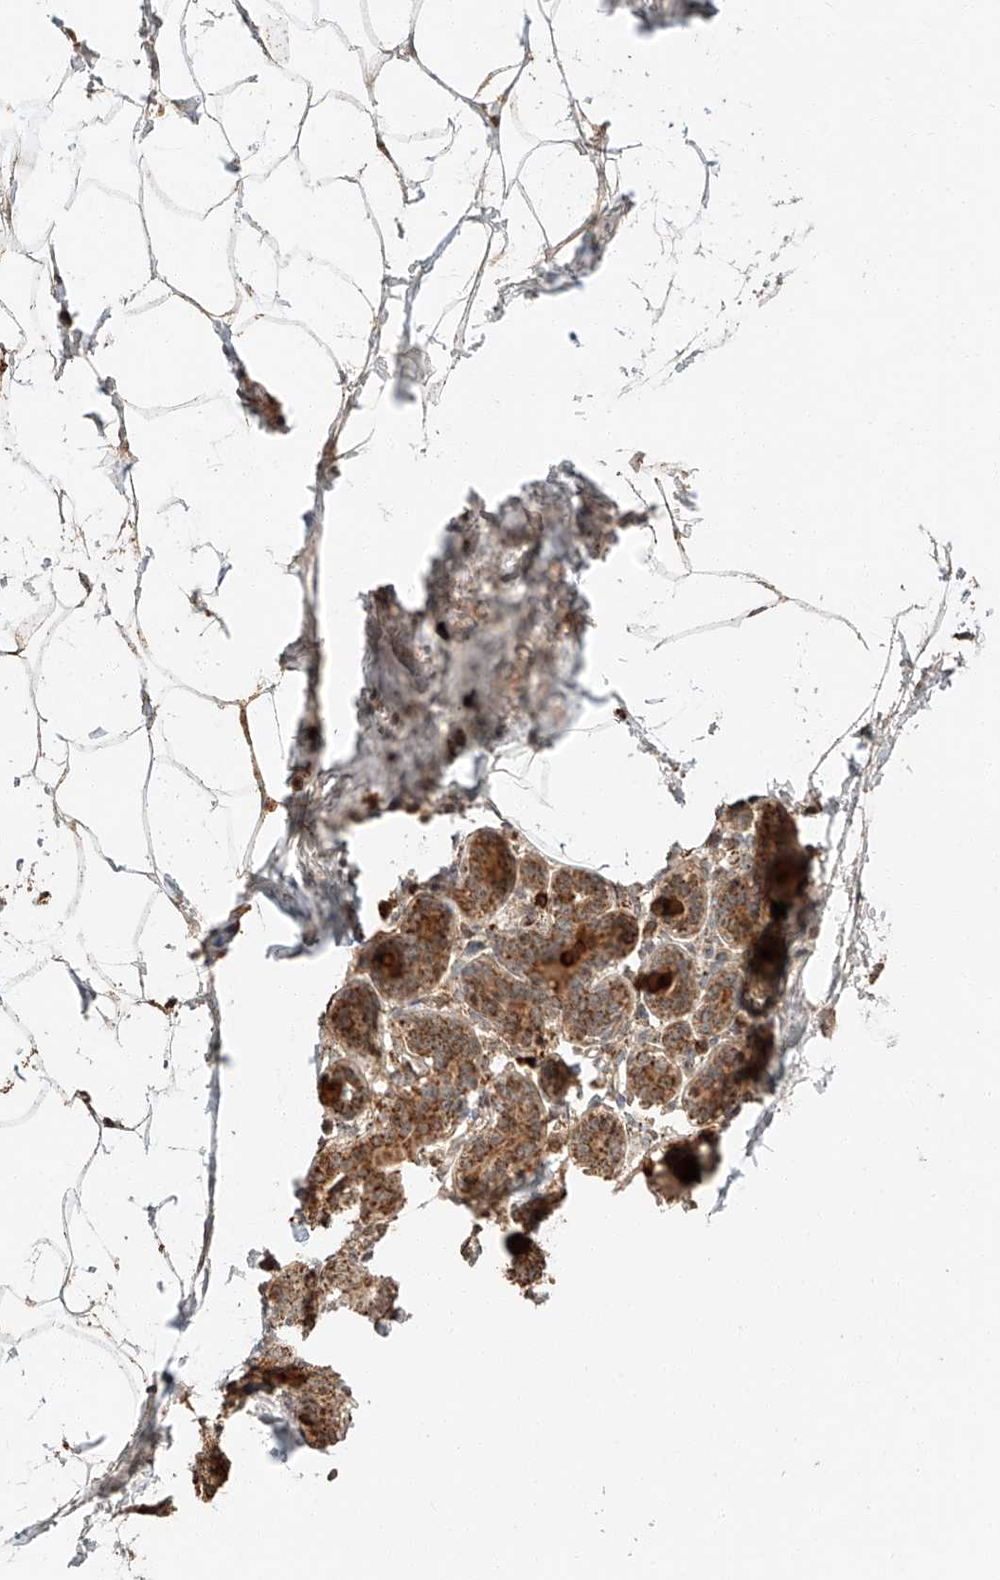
{"staining": {"intensity": "moderate", "quantity": ">75%", "location": "cytoplasmic/membranous"}, "tissue": "breast", "cell_type": "Adipocytes", "image_type": "normal", "snomed": [{"axis": "morphology", "description": "Normal tissue, NOS"}, {"axis": "morphology", "description": "Lobular carcinoma"}, {"axis": "topography", "description": "Breast"}], "caption": "Breast stained for a protein (brown) shows moderate cytoplasmic/membranous positive expression in approximately >75% of adipocytes.", "gene": "ARHGAP33", "patient": {"sex": "female", "age": 62}}